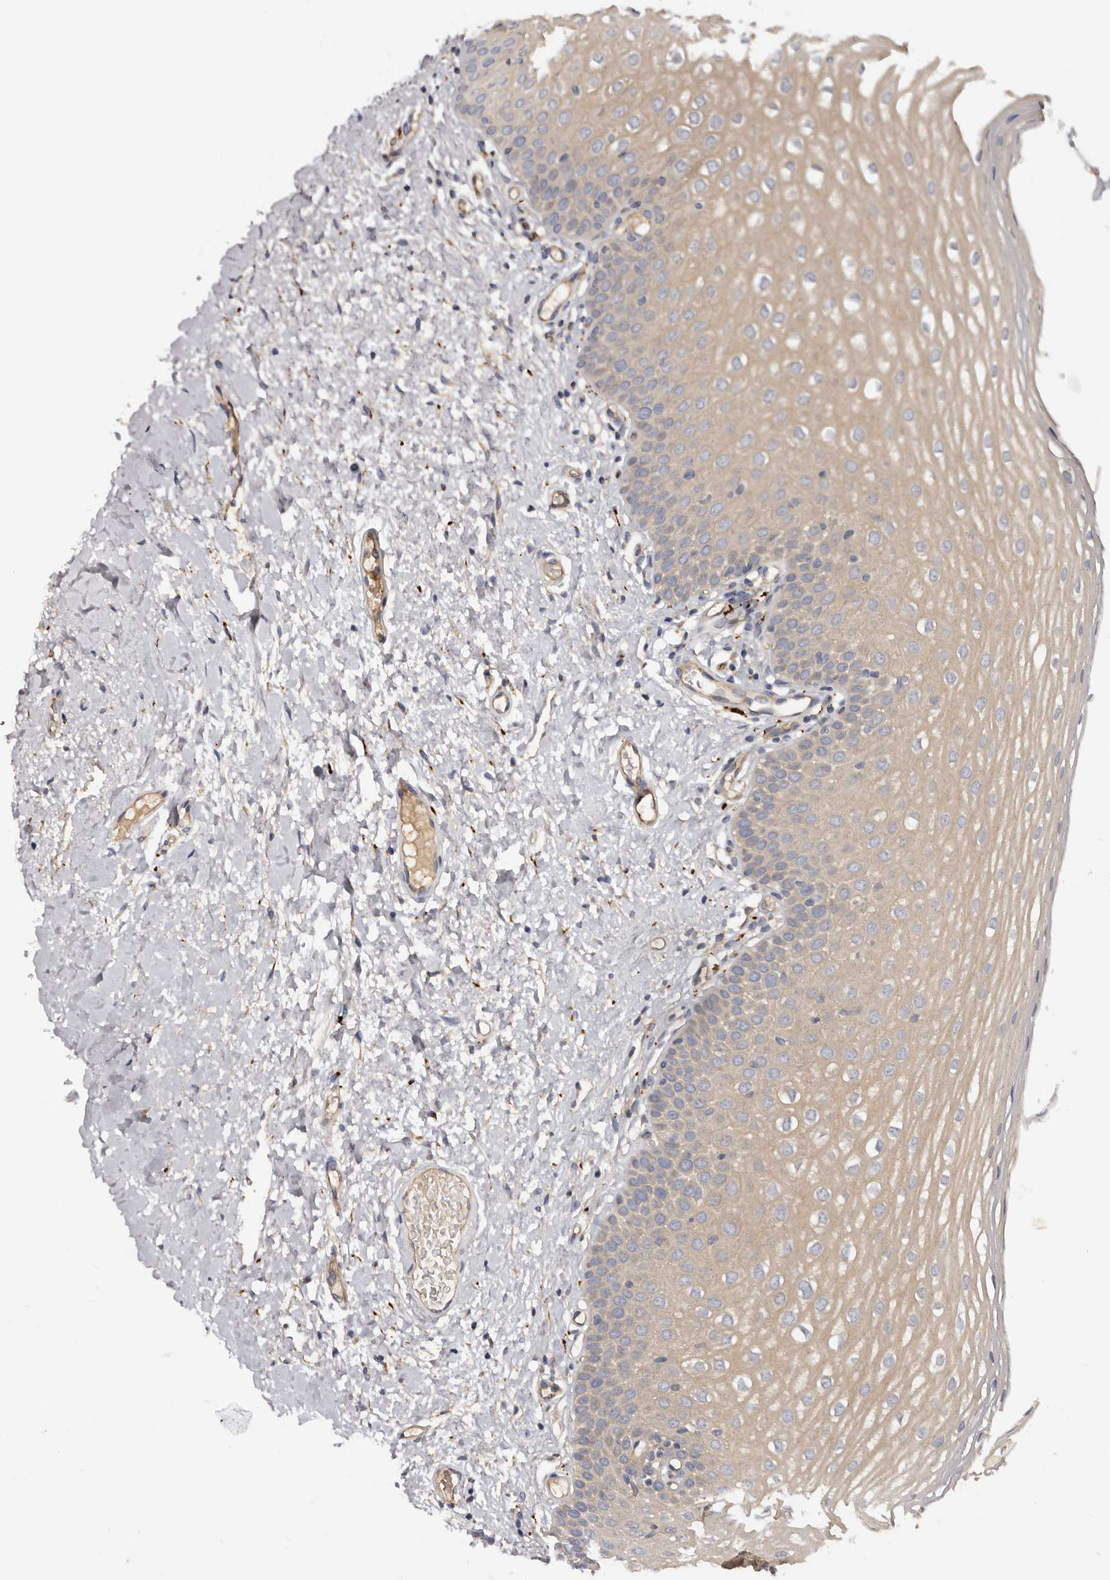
{"staining": {"intensity": "weak", "quantity": "<25%", "location": "cytoplasmic/membranous"}, "tissue": "oral mucosa", "cell_type": "Squamous epithelial cells", "image_type": "normal", "snomed": [{"axis": "morphology", "description": "Normal tissue, NOS"}, {"axis": "topography", "description": "Oral tissue"}], "caption": "This is a photomicrograph of immunohistochemistry staining of unremarkable oral mucosa, which shows no expression in squamous epithelial cells.", "gene": "INKA2", "patient": {"sex": "female", "age": 56}}